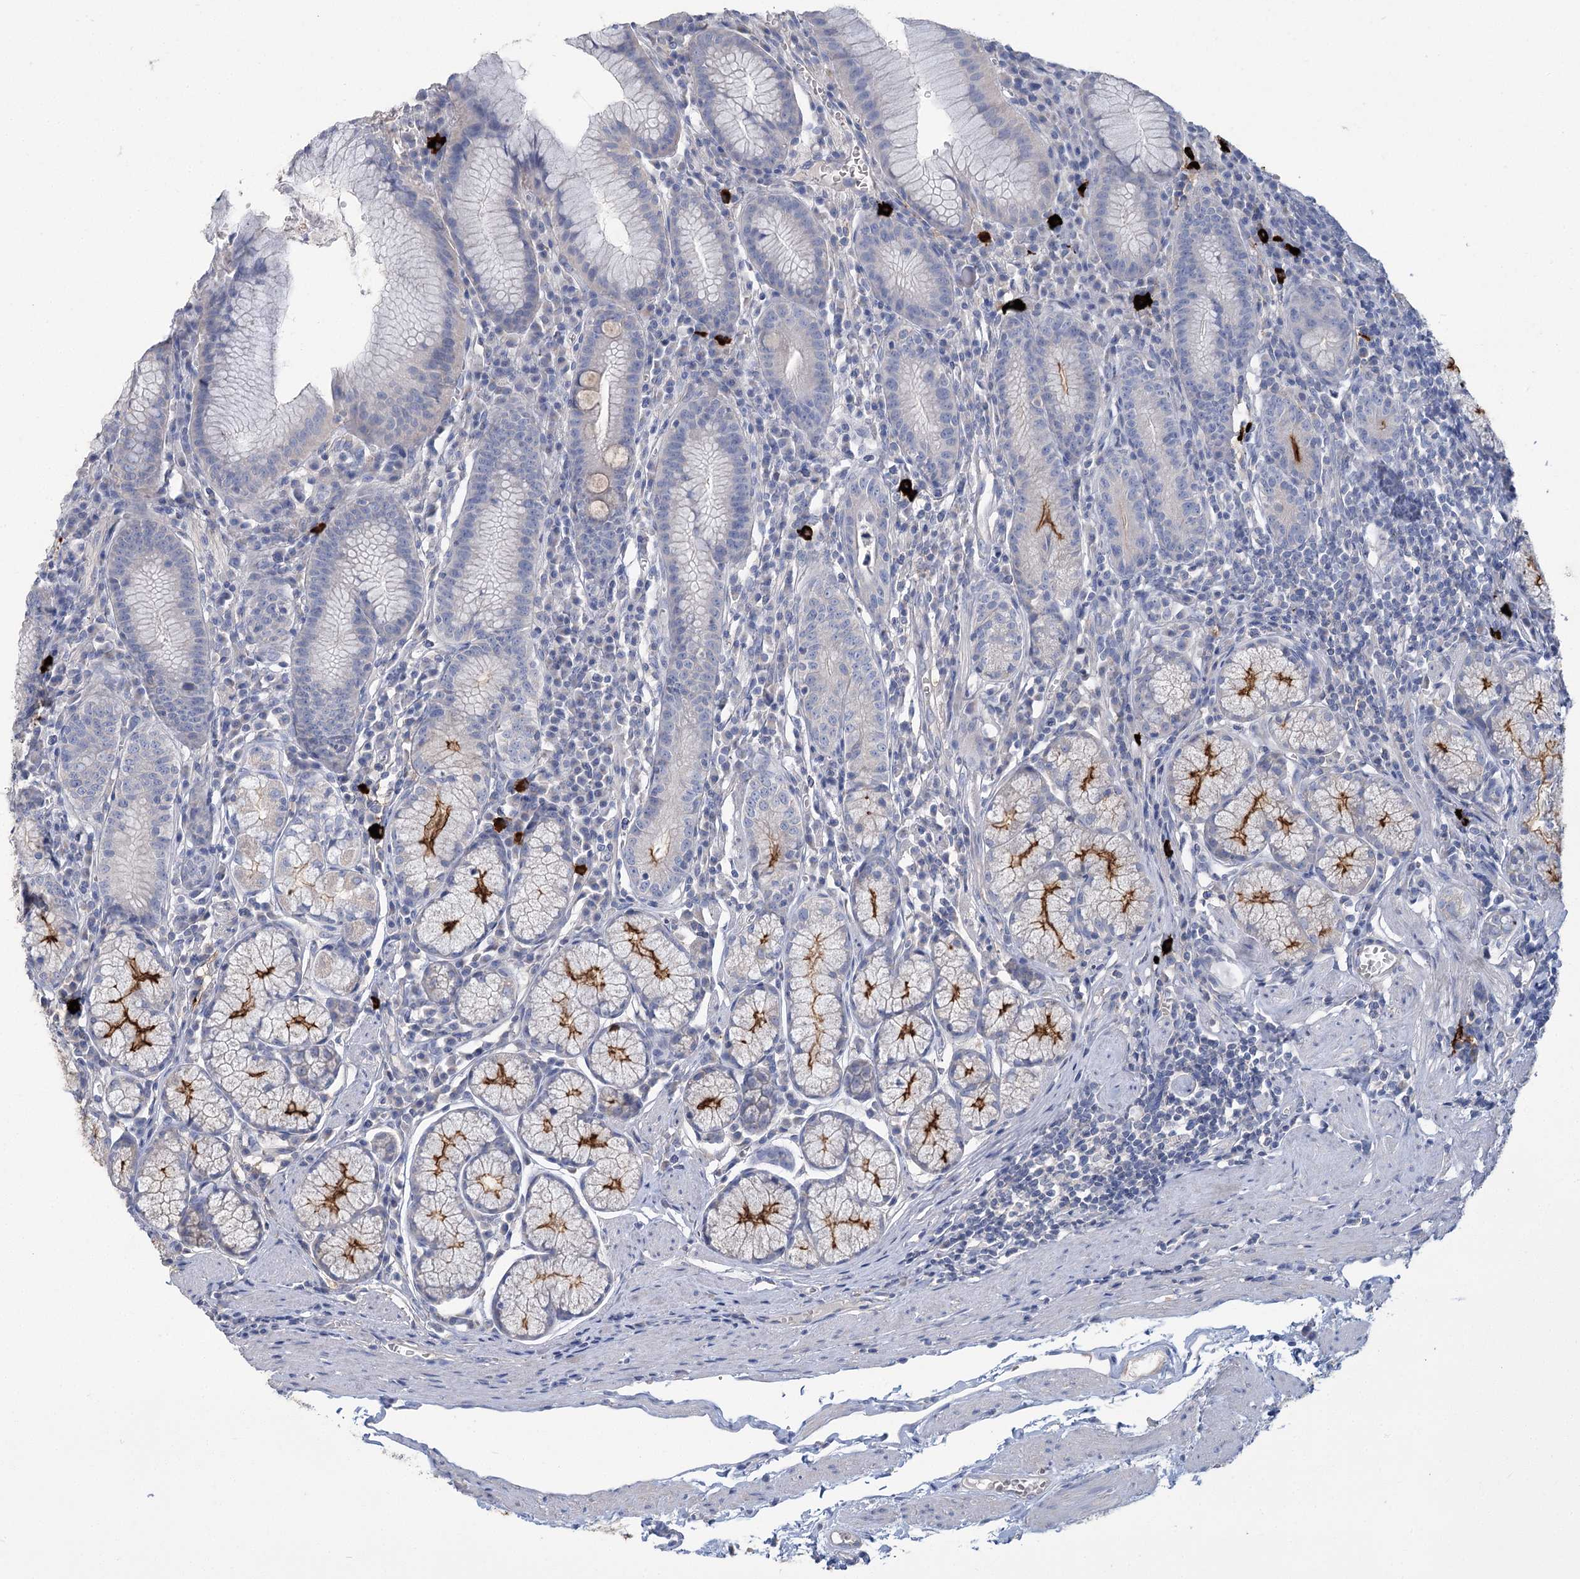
{"staining": {"intensity": "strong", "quantity": "<25%", "location": "cytoplasmic/membranous"}, "tissue": "stomach", "cell_type": "Glandular cells", "image_type": "normal", "snomed": [{"axis": "morphology", "description": "Normal tissue, NOS"}, {"axis": "topography", "description": "Stomach"}], "caption": "A micrograph of human stomach stained for a protein shows strong cytoplasmic/membranous brown staining in glandular cells.", "gene": "SLC9A3", "patient": {"sex": "male", "age": 55}}